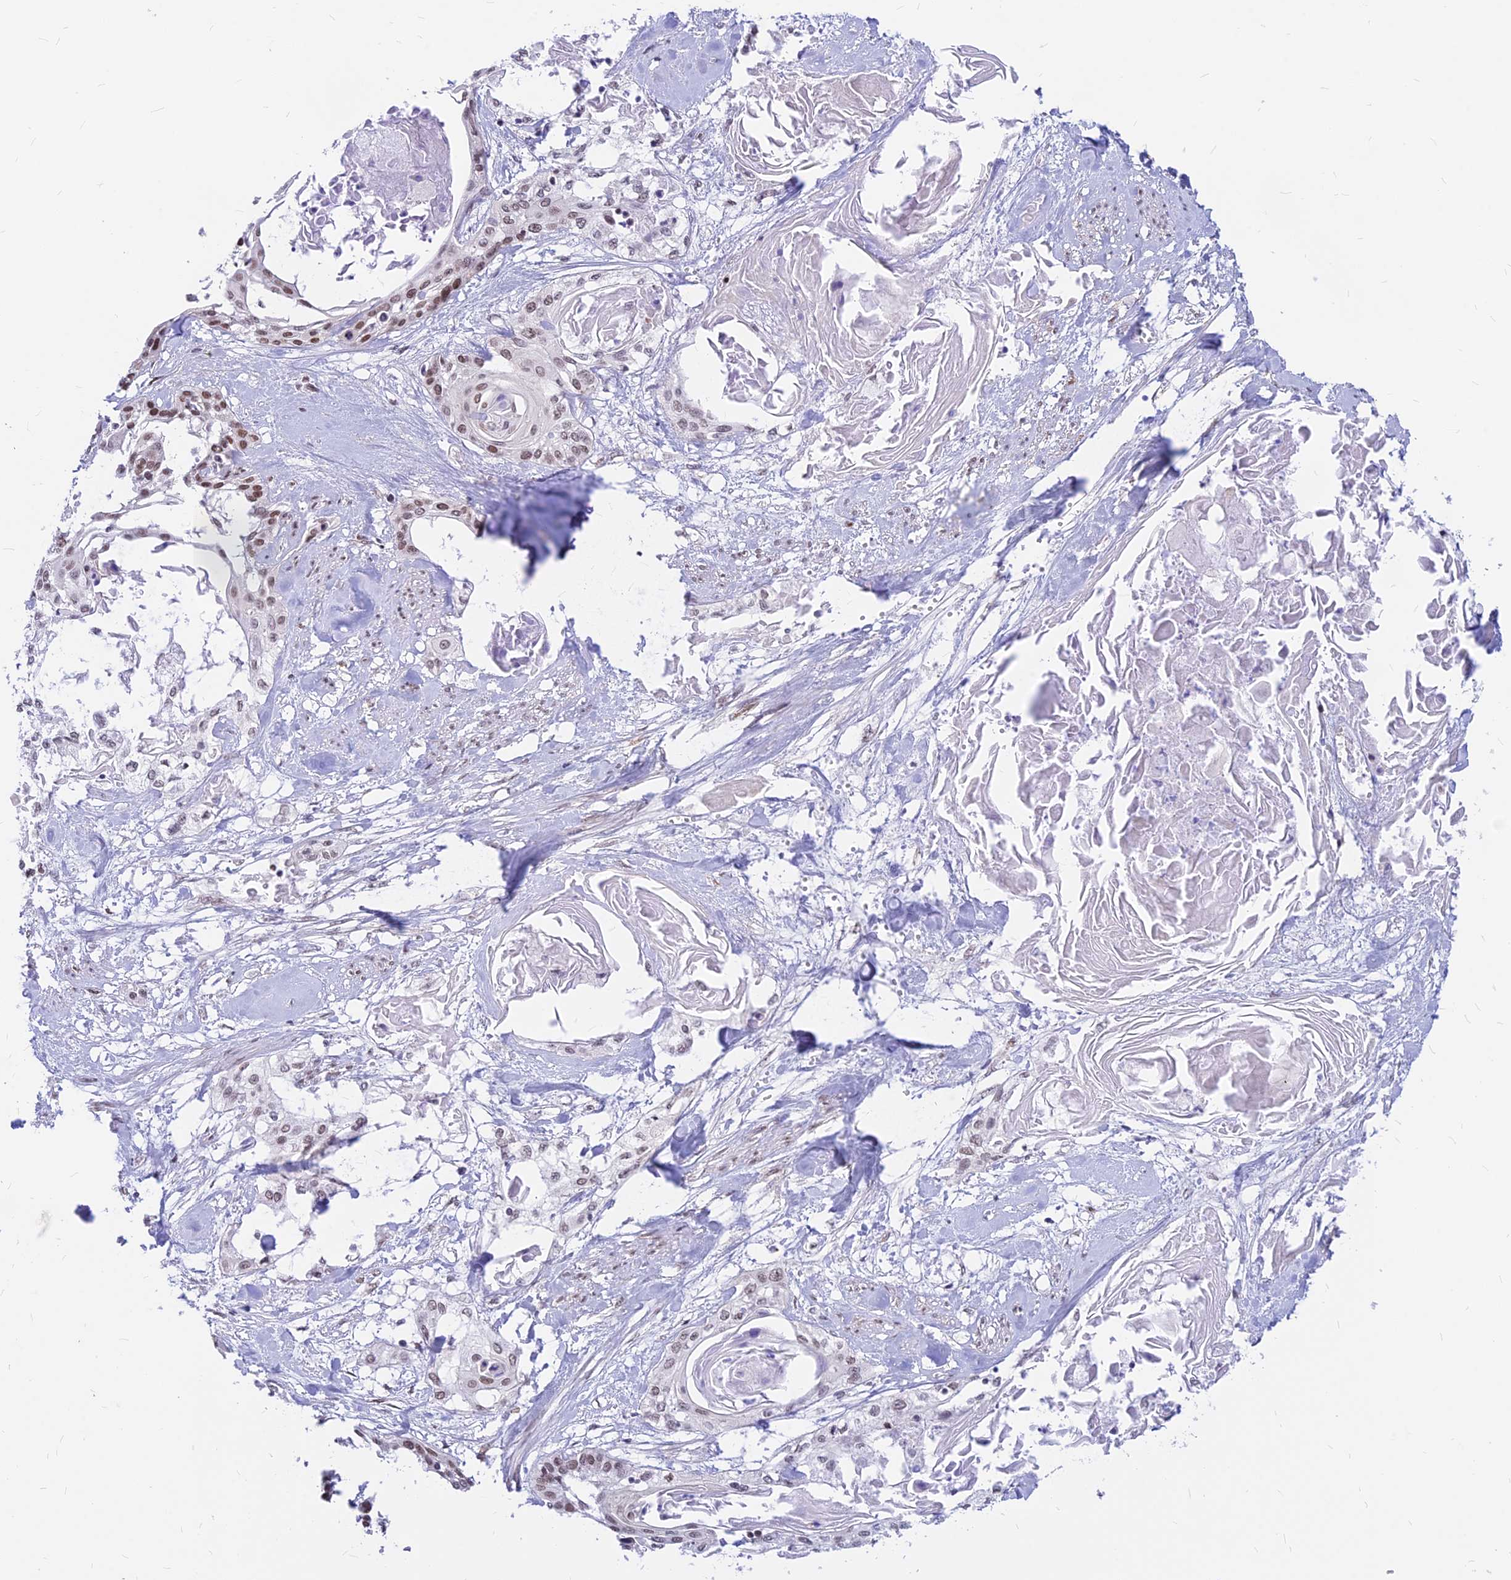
{"staining": {"intensity": "weak", "quantity": ">75%", "location": "nuclear"}, "tissue": "cervical cancer", "cell_type": "Tumor cells", "image_type": "cancer", "snomed": [{"axis": "morphology", "description": "Squamous cell carcinoma, NOS"}, {"axis": "topography", "description": "Cervix"}], "caption": "Weak nuclear protein staining is appreciated in approximately >75% of tumor cells in squamous cell carcinoma (cervical).", "gene": "KCTD13", "patient": {"sex": "female", "age": 57}}